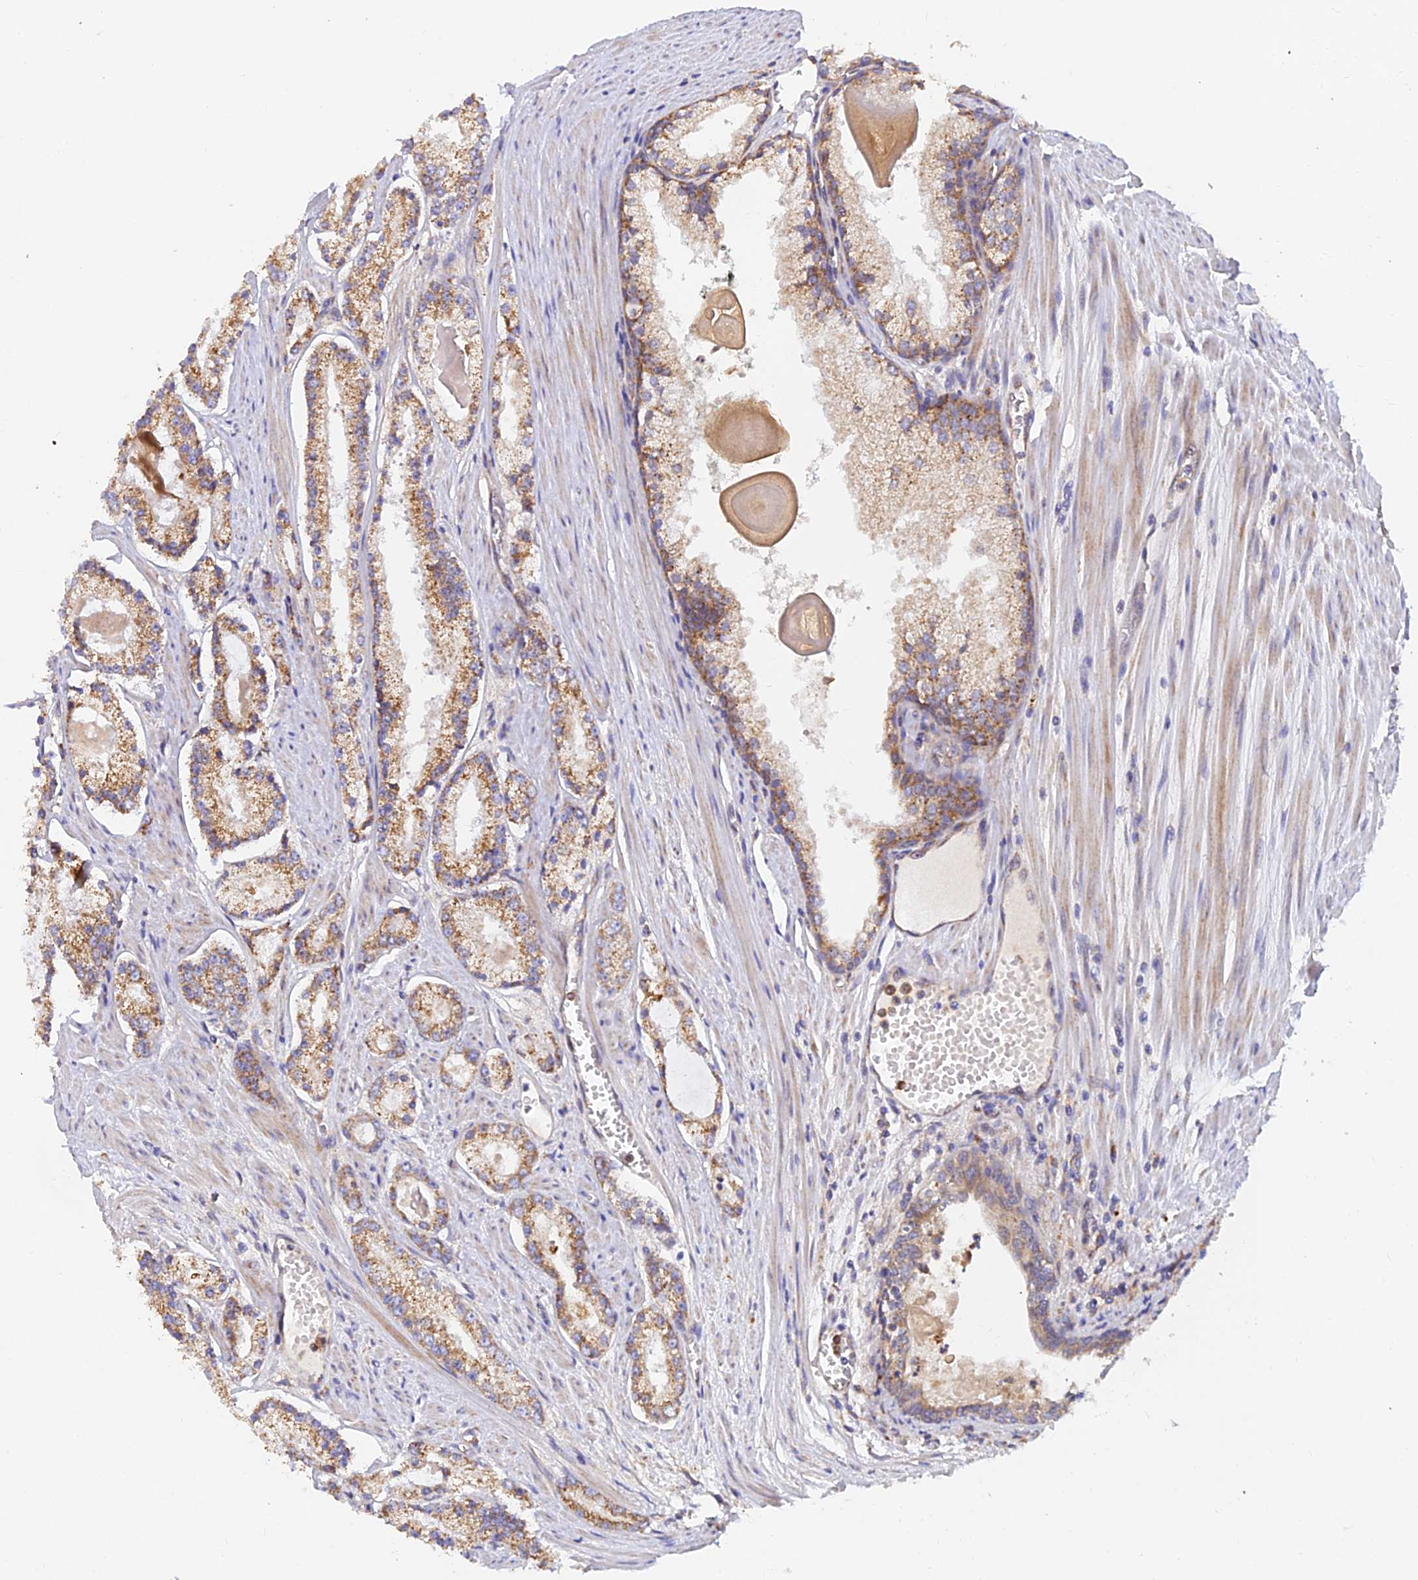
{"staining": {"intensity": "moderate", "quantity": ">75%", "location": "cytoplasmic/membranous"}, "tissue": "prostate cancer", "cell_type": "Tumor cells", "image_type": "cancer", "snomed": [{"axis": "morphology", "description": "Adenocarcinoma, Low grade"}, {"axis": "topography", "description": "Prostate"}], "caption": "This histopathology image displays immunohistochemistry (IHC) staining of prostate cancer (adenocarcinoma (low-grade)), with medium moderate cytoplasmic/membranous staining in about >75% of tumor cells.", "gene": "PODNL1", "patient": {"sex": "male", "age": 54}}